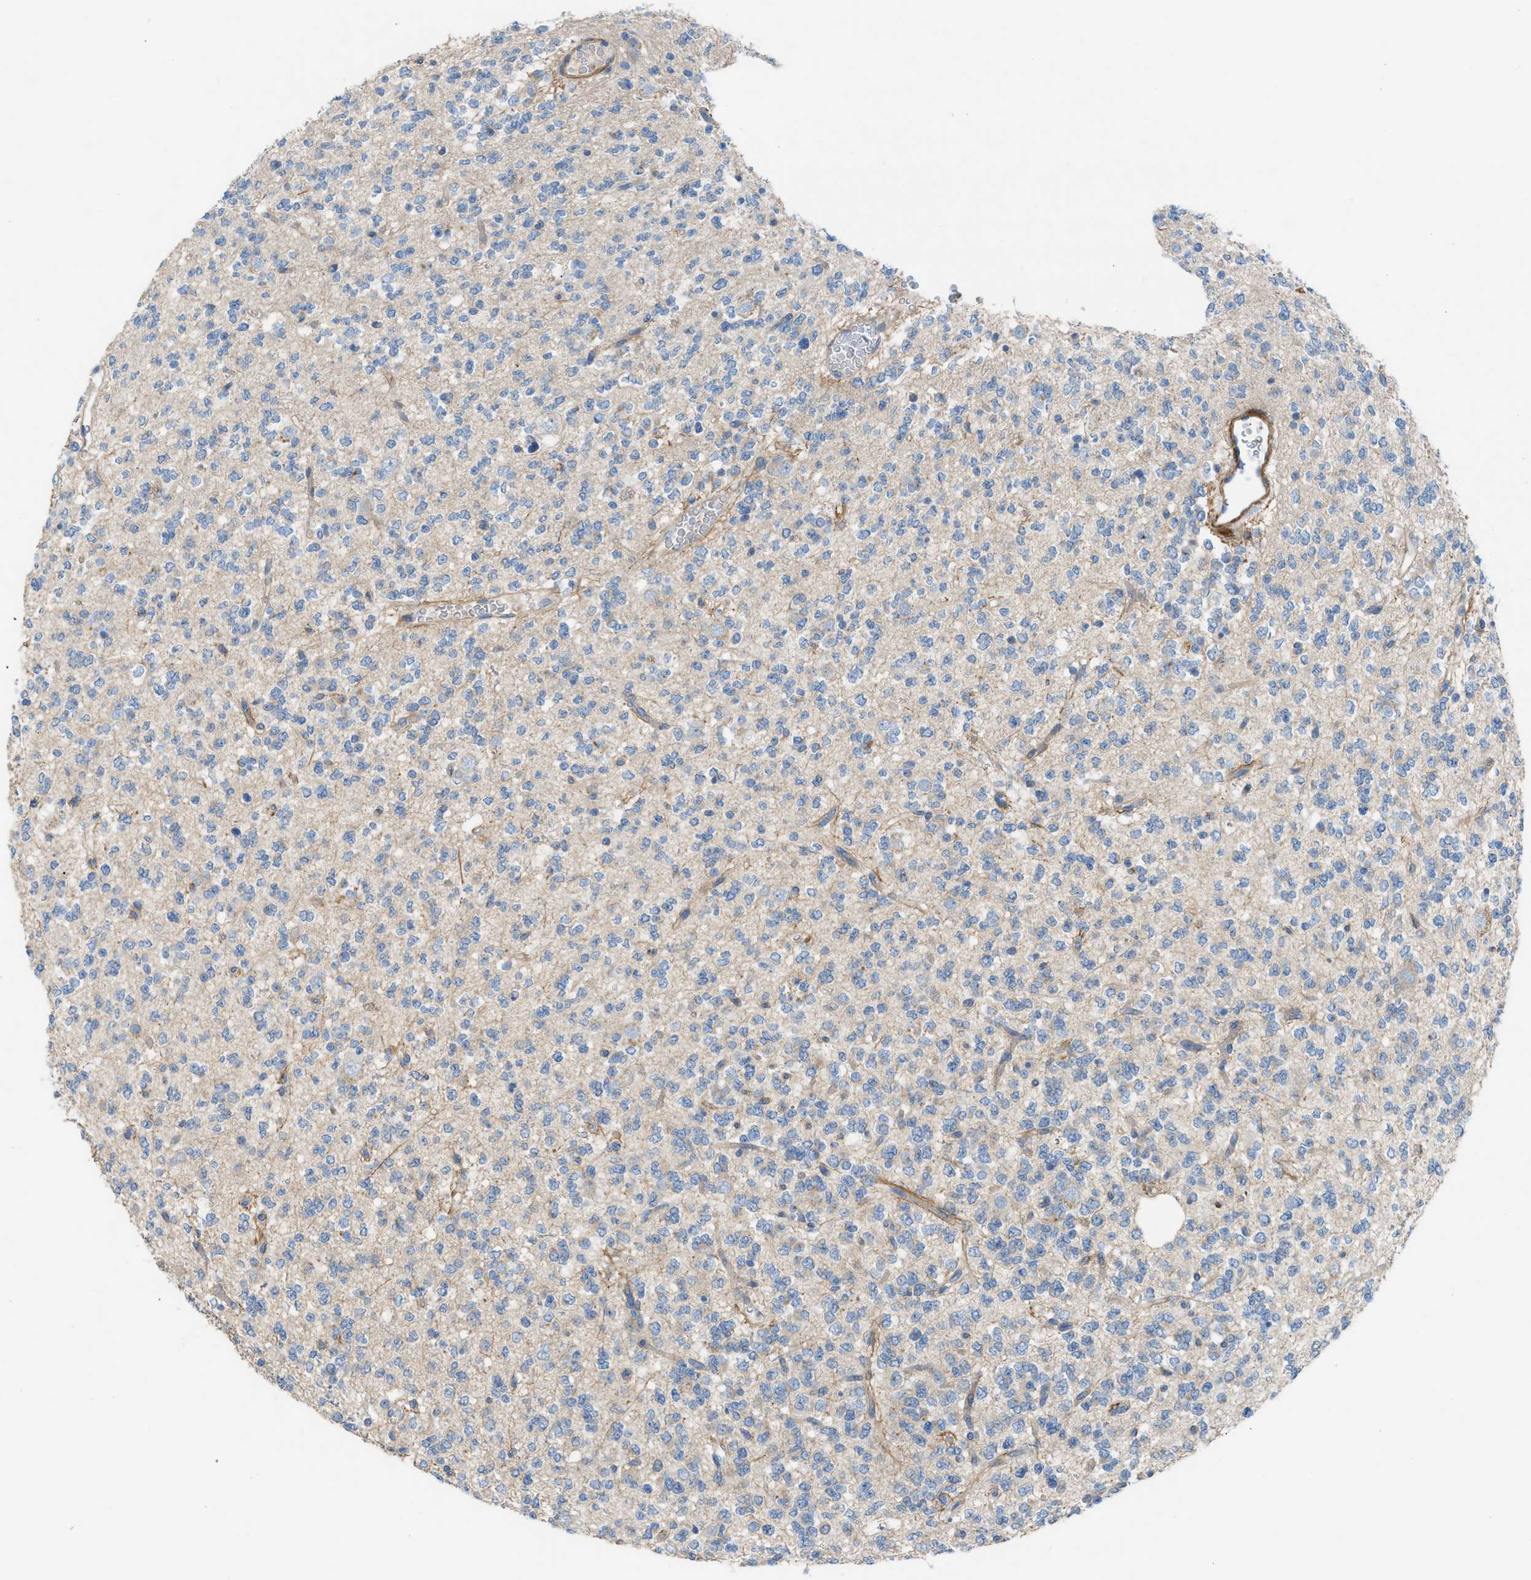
{"staining": {"intensity": "negative", "quantity": "none", "location": "none"}, "tissue": "glioma", "cell_type": "Tumor cells", "image_type": "cancer", "snomed": [{"axis": "morphology", "description": "Glioma, malignant, Low grade"}, {"axis": "topography", "description": "Brain"}], "caption": "Immunohistochemical staining of malignant glioma (low-grade) displays no significant staining in tumor cells. (DAB immunohistochemistry with hematoxylin counter stain).", "gene": "AOAH", "patient": {"sex": "male", "age": 38}}